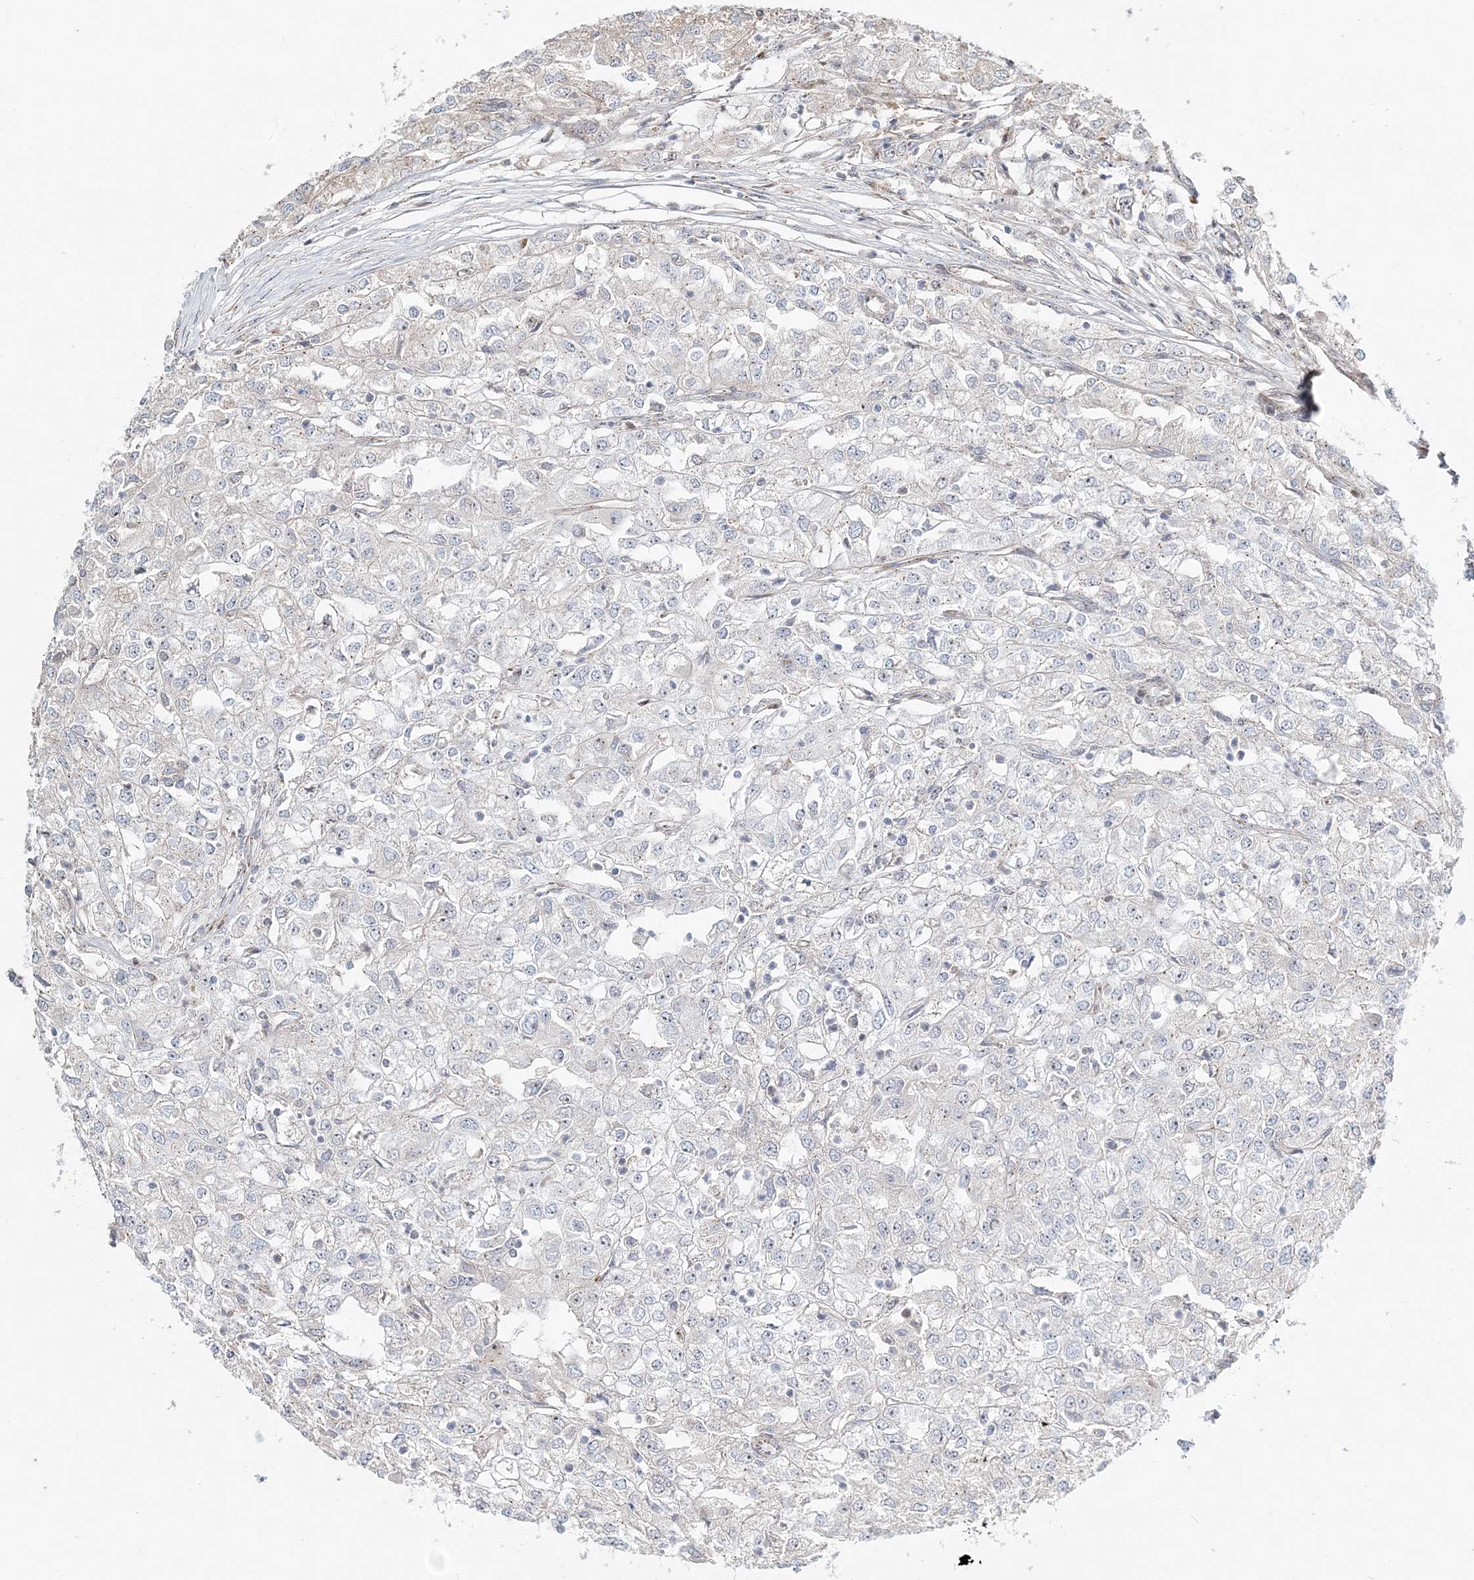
{"staining": {"intensity": "negative", "quantity": "none", "location": "none"}, "tissue": "renal cancer", "cell_type": "Tumor cells", "image_type": "cancer", "snomed": [{"axis": "morphology", "description": "Adenocarcinoma, NOS"}, {"axis": "topography", "description": "Kidney"}], "caption": "Tumor cells are negative for protein expression in human renal cancer (adenocarcinoma). (Immunohistochemistry (ihc), brightfield microscopy, high magnification).", "gene": "CXXC5", "patient": {"sex": "female", "age": 54}}